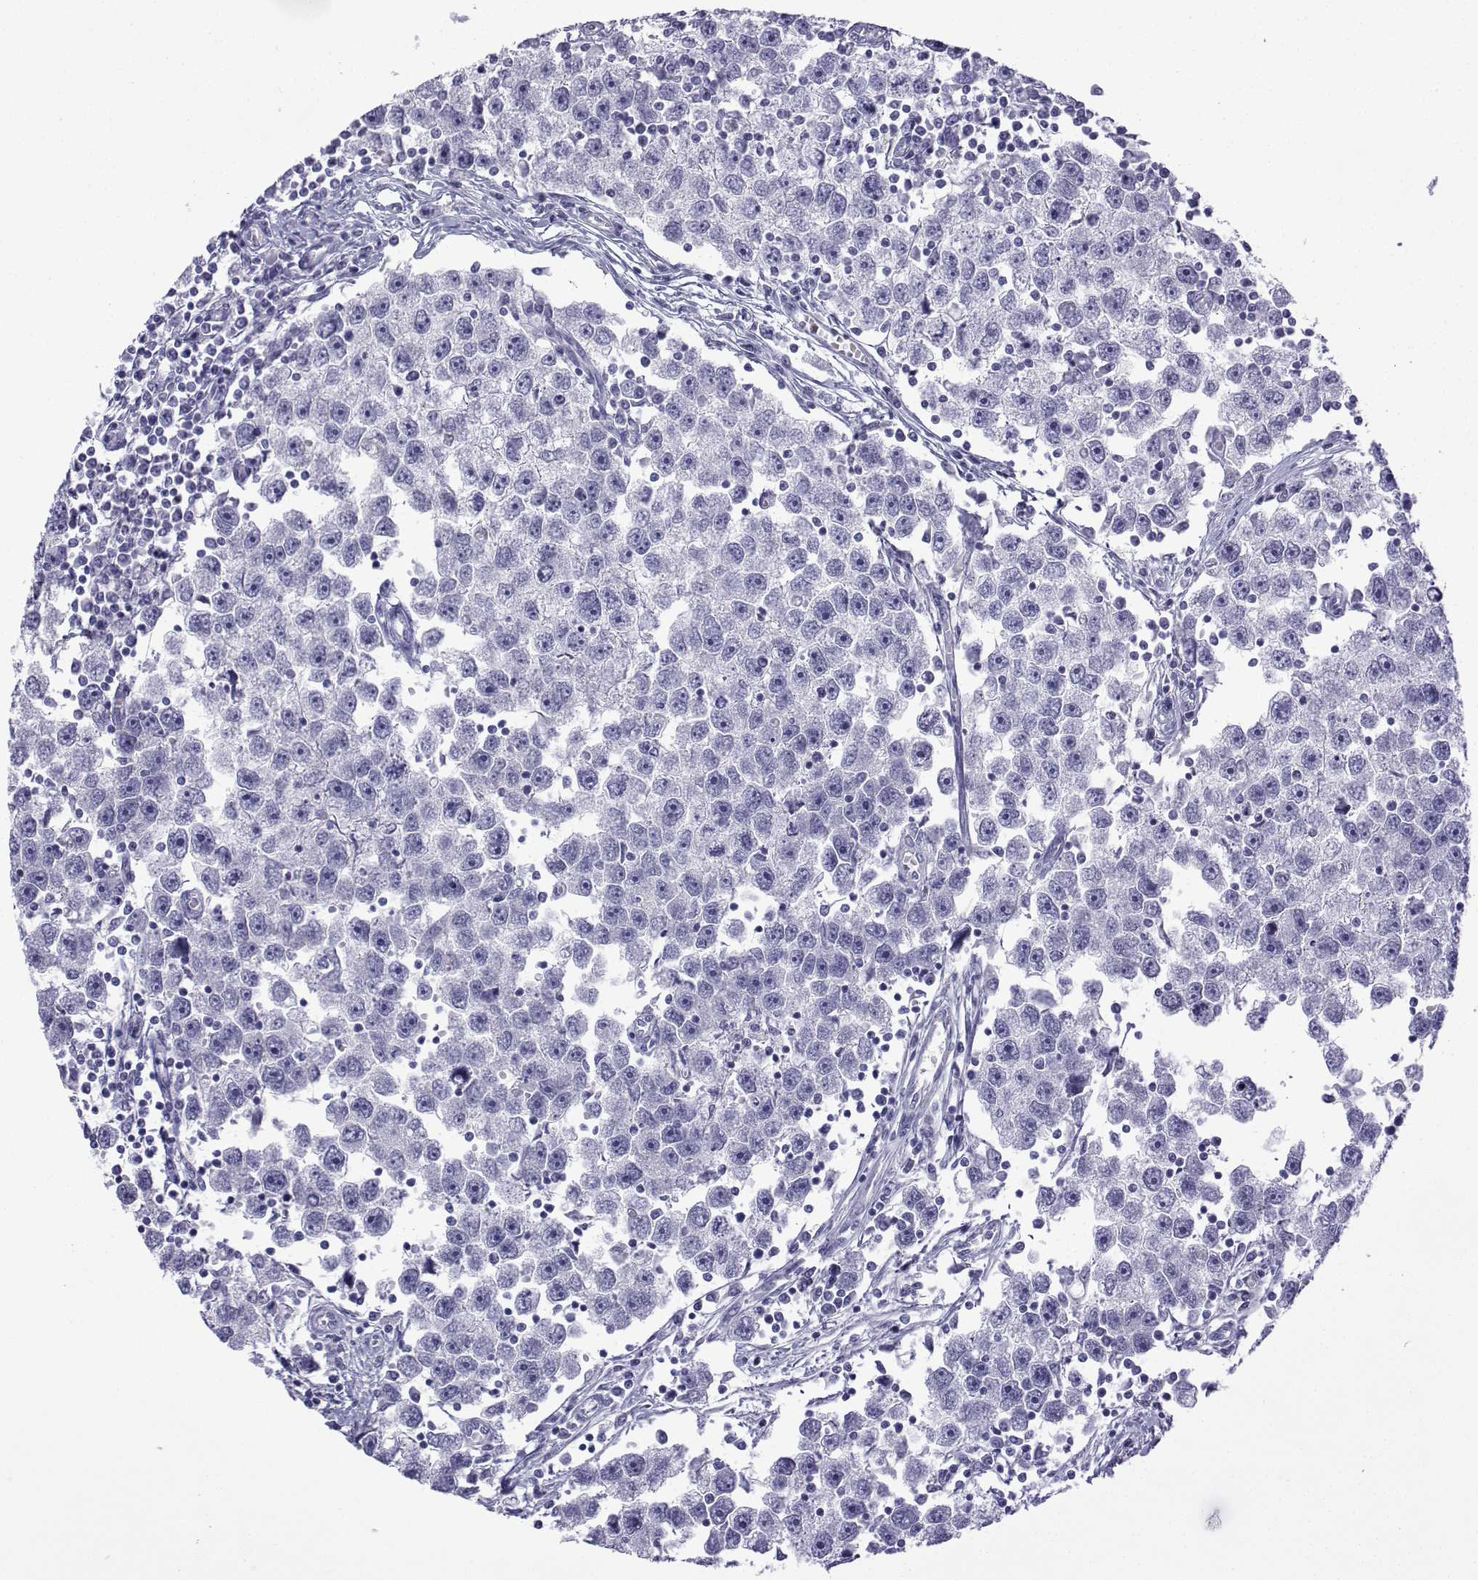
{"staining": {"intensity": "negative", "quantity": "none", "location": "none"}, "tissue": "testis cancer", "cell_type": "Tumor cells", "image_type": "cancer", "snomed": [{"axis": "morphology", "description": "Seminoma, NOS"}, {"axis": "topography", "description": "Testis"}], "caption": "An IHC micrograph of seminoma (testis) is shown. There is no staining in tumor cells of seminoma (testis). Brightfield microscopy of immunohistochemistry stained with DAB (3,3'-diaminobenzidine) (brown) and hematoxylin (blue), captured at high magnification.", "gene": "TRIM46", "patient": {"sex": "male", "age": 30}}